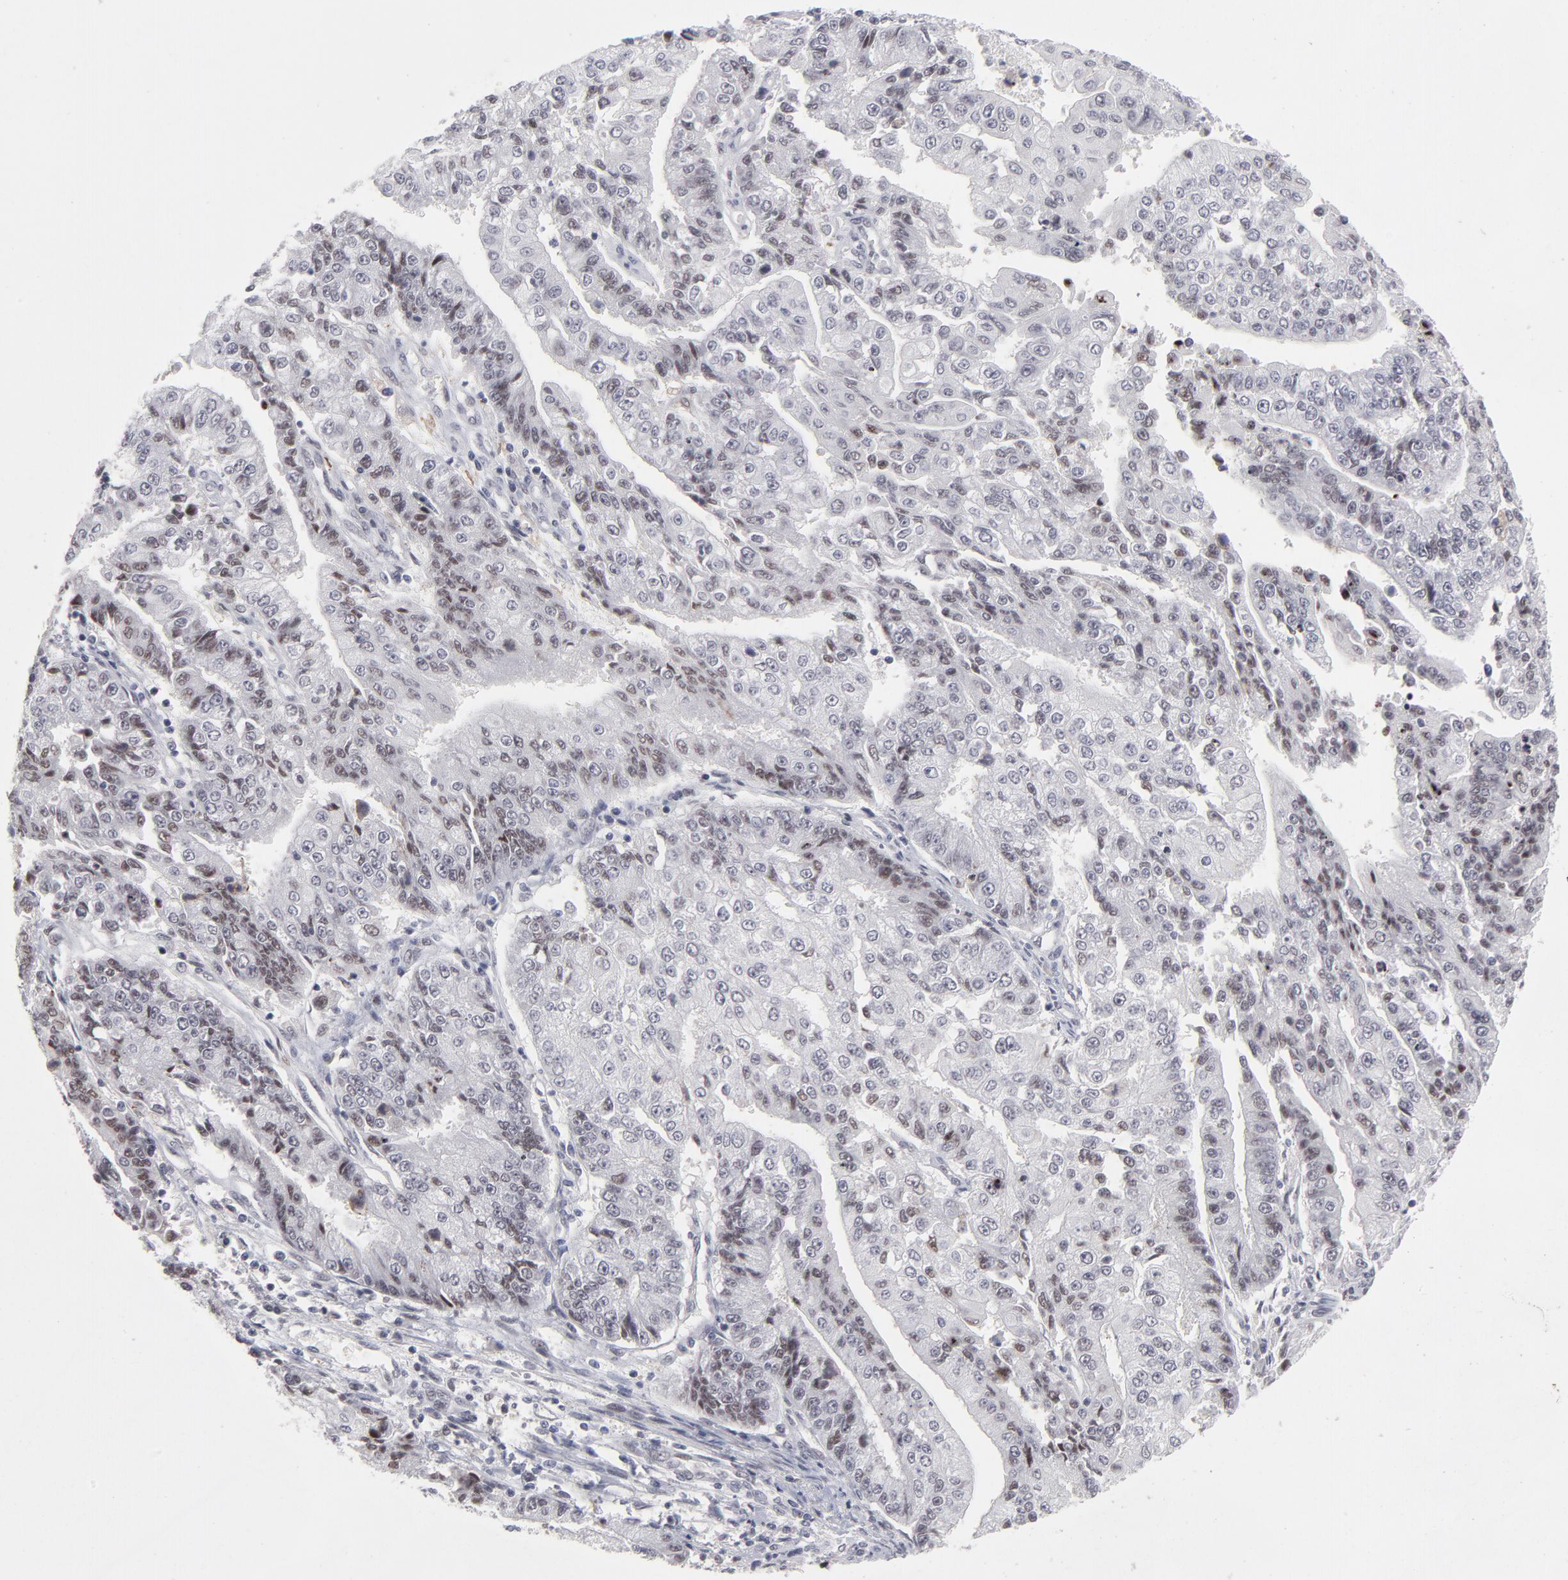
{"staining": {"intensity": "negative", "quantity": "none", "location": "none"}, "tissue": "endometrial cancer", "cell_type": "Tumor cells", "image_type": "cancer", "snomed": [{"axis": "morphology", "description": "Adenocarcinoma, NOS"}, {"axis": "topography", "description": "Endometrium"}], "caption": "The micrograph exhibits no staining of tumor cells in endometrial cancer.", "gene": "CCR2", "patient": {"sex": "female", "age": 75}}